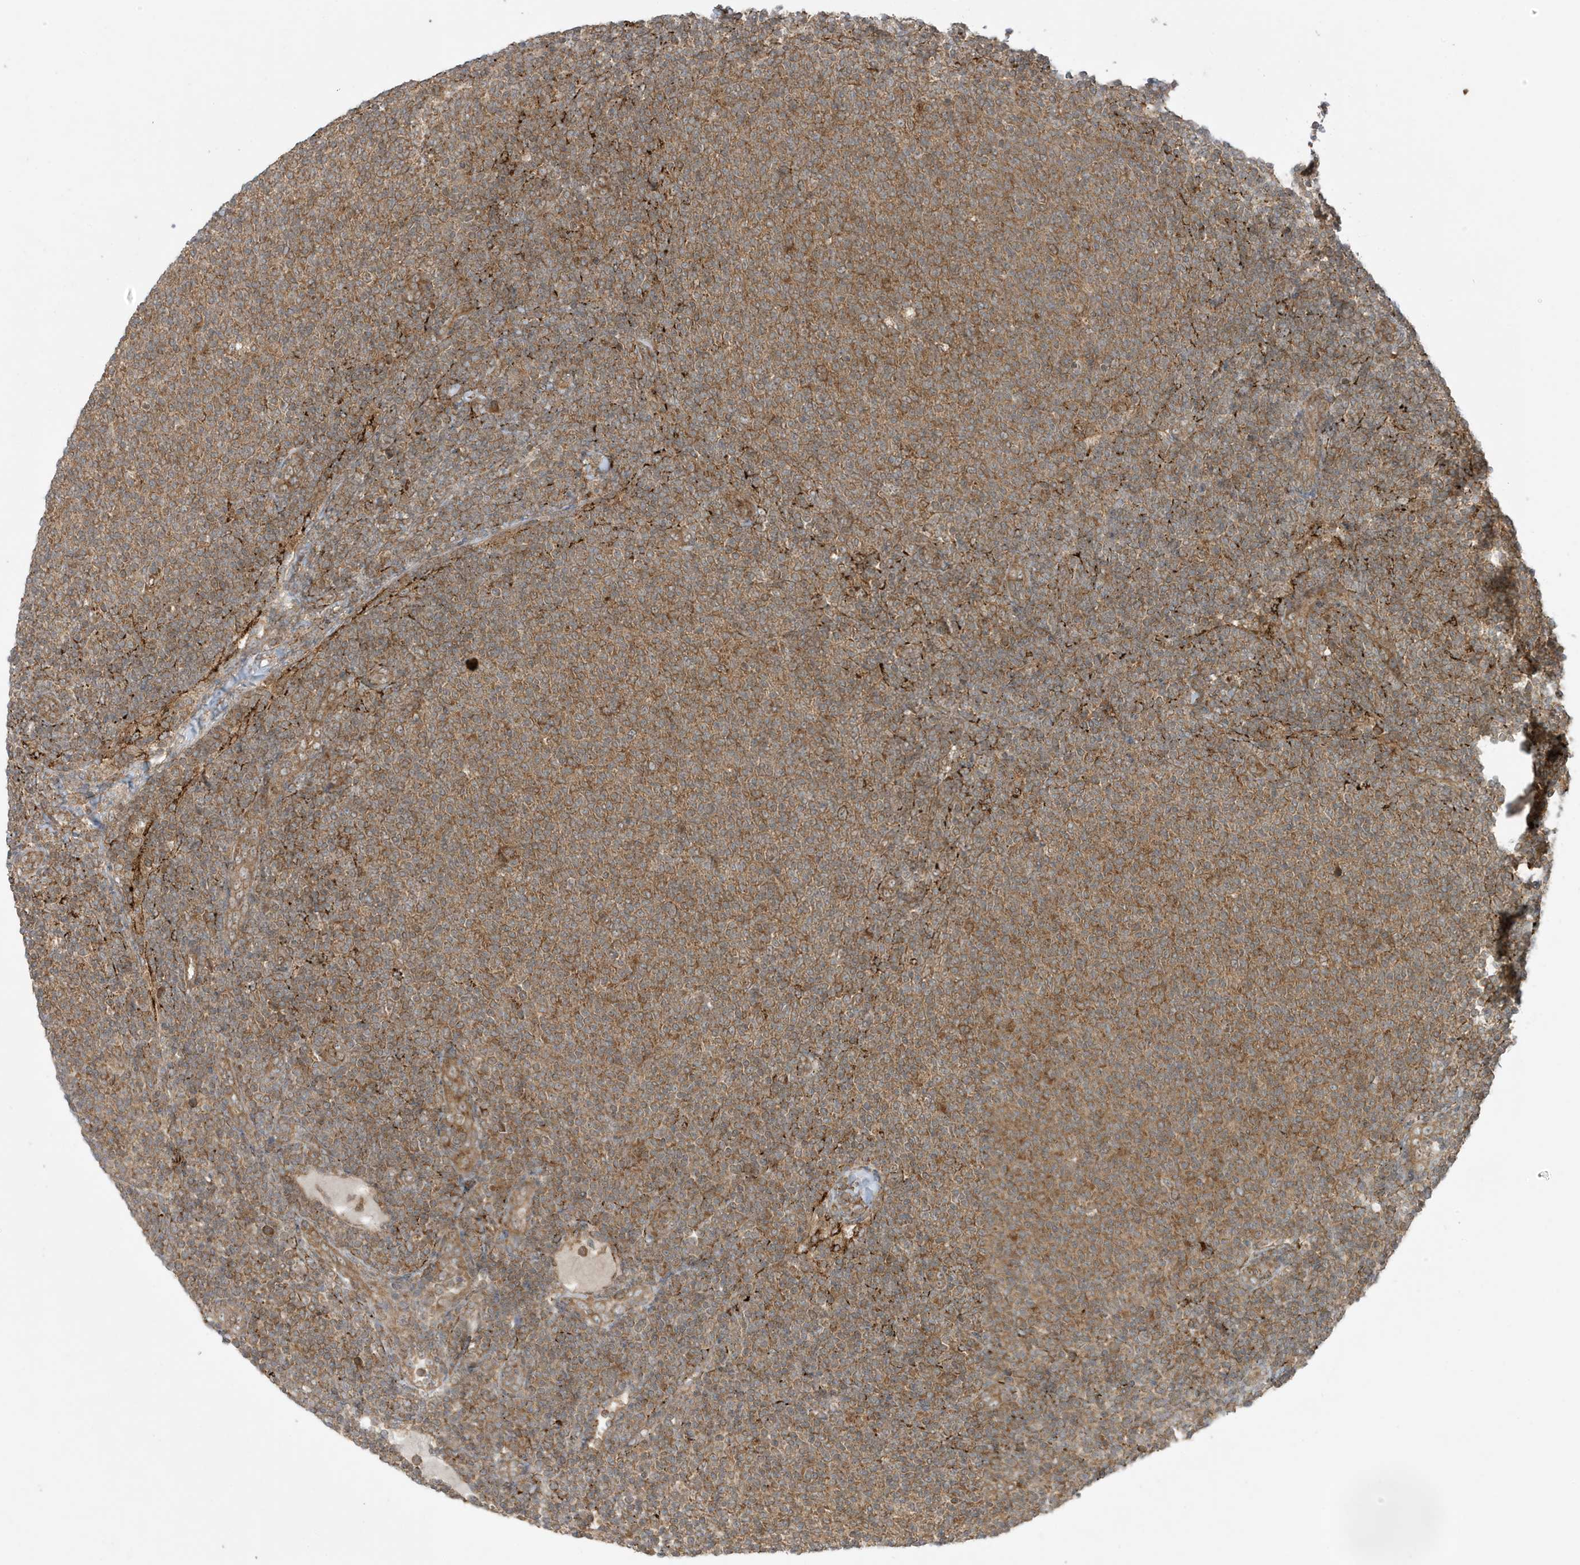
{"staining": {"intensity": "moderate", "quantity": ">75%", "location": "cytoplasmic/membranous"}, "tissue": "lymphoma", "cell_type": "Tumor cells", "image_type": "cancer", "snomed": [{"axis": "morphology", "description": "Malignant lymphoma, non-Hodgkin's type, Low grade"}, {"axis": "topography", "description": "Lymph node"}], "caption": "This micrograph demonstrates immunohistochemistry staining of malignant lymphoma, non-Hodgkin's type (low-grade), with medium moderate cytoplasmic/membranous expression in about >75% of tumor cells.", "gene": "DHX36", "patient": {"sex": "male", "age": 66}}